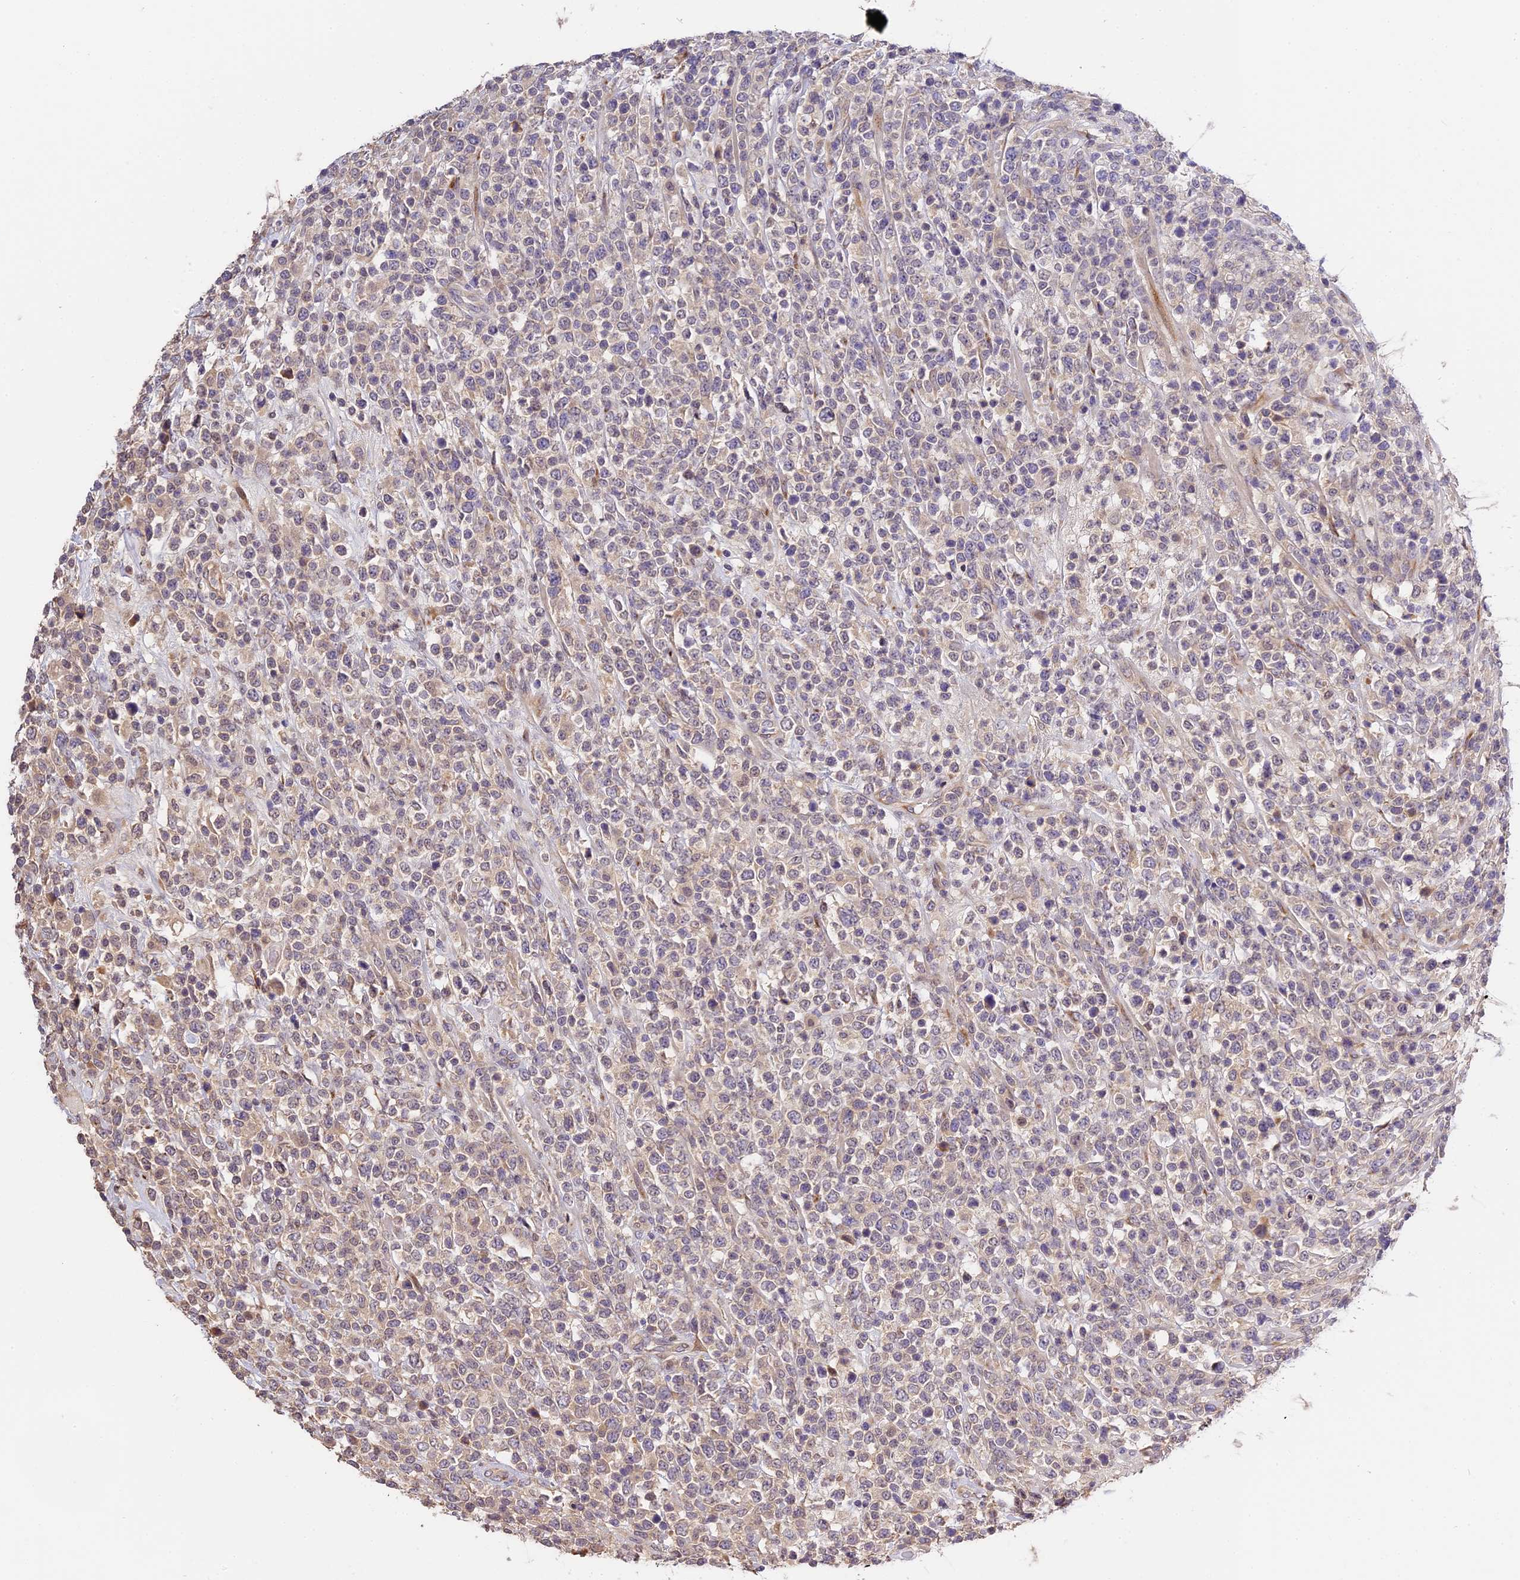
{"staining": {"intensity": "weak", "quantity": "<25%", "location": "cytoplasmic/membranous"}, "tissue": "lymphoma", "cell_type": "Tumor cells", "image_type": "cancer", "snomed": [{"axis": "morphology", "description": "Malignant lymphoma, non-Hodgkin's type, High grade"}, {"axis": "topography", "description": "Colon"}], "caption": "Tumor cells are negative for brown protein staining in high-grade malignant lymphoma, non-Hodgkin's type.", "gene": "BSCL2", "patient": {"sex": "female", "age": 53}}